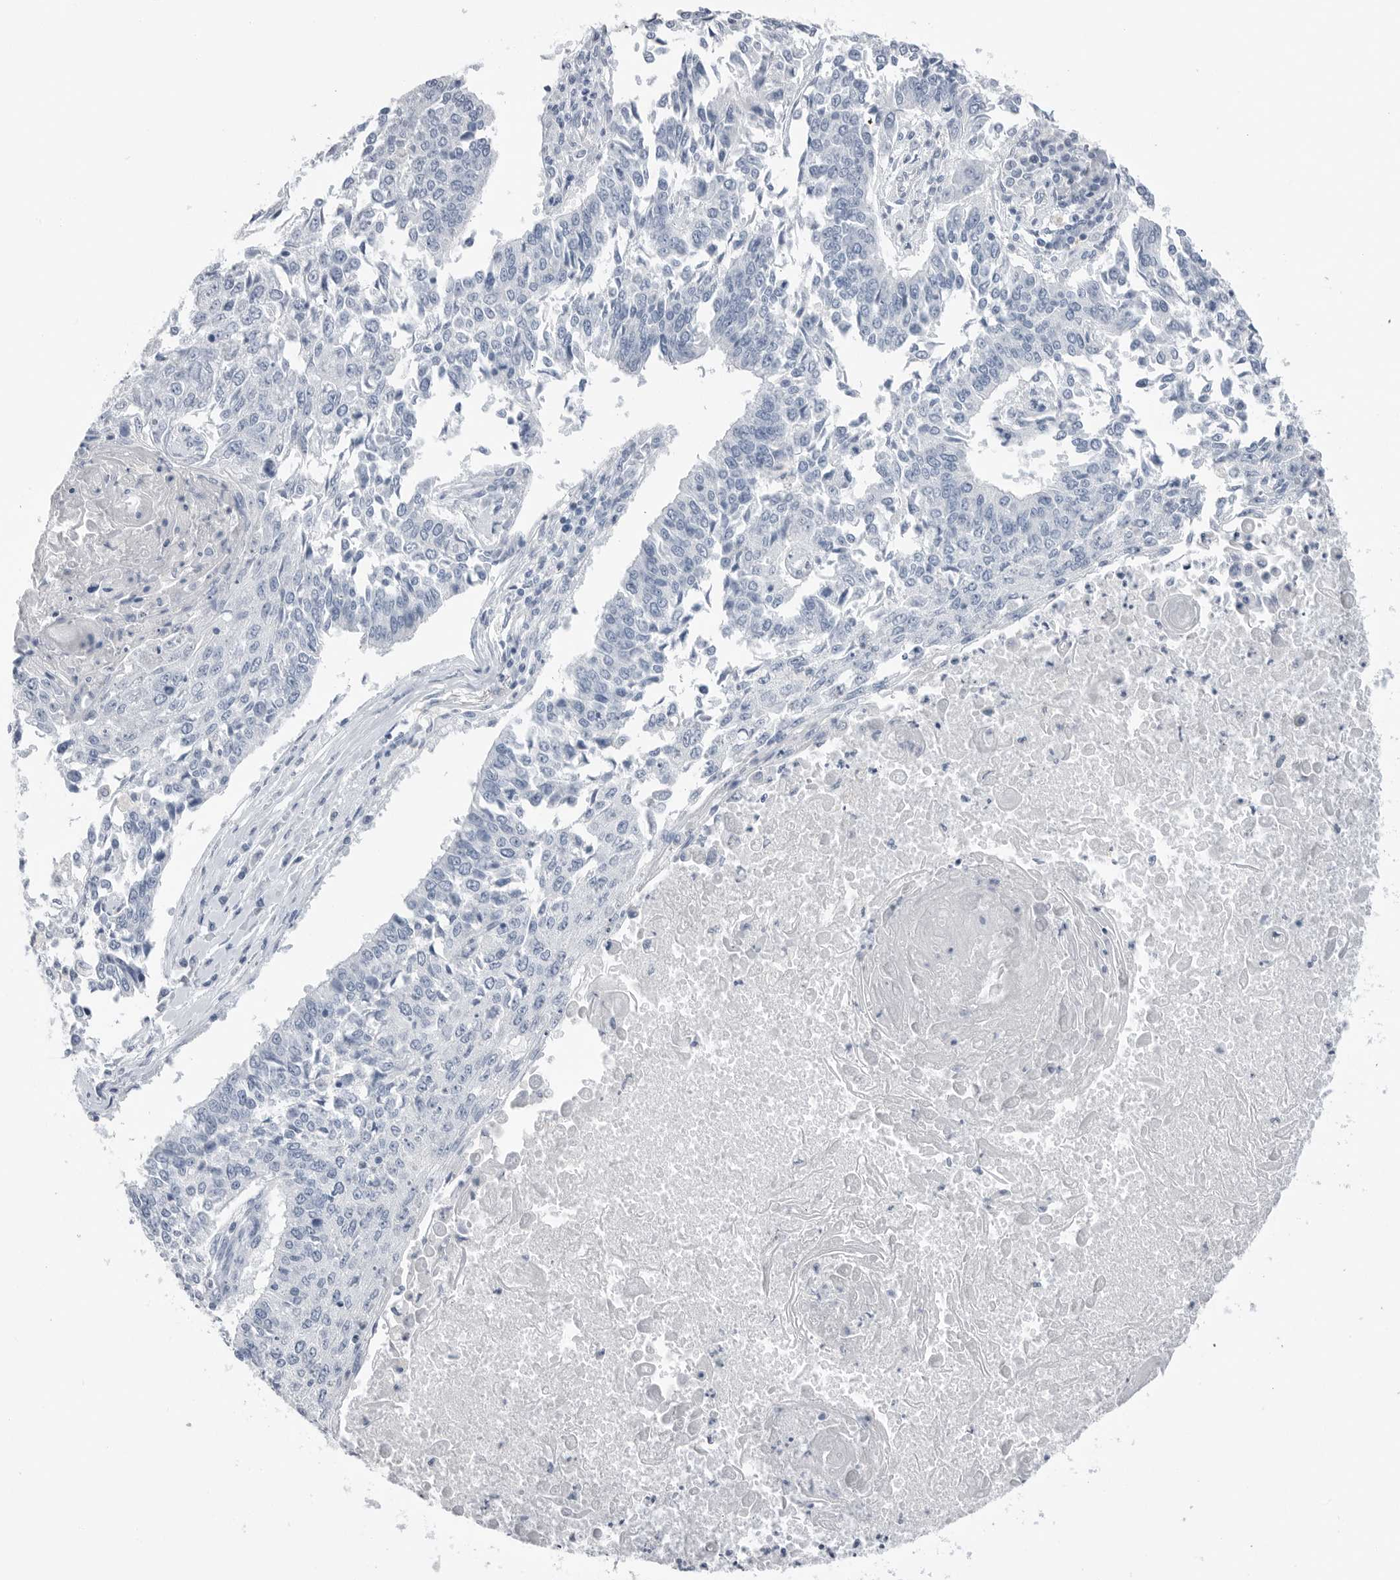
{"staining": {"intensity": "negative", "quantity": "none", "location": "none"}, "tissue": "lung cancer", "cell_type": "Tumor cells", "image_type": "cancer", "snomed": [{"axis": "morphology", "description": "Normal tissue, NOS"}, {"axis": "morphology", "description": "Squamous cell carcinoma, NOS"}, {"axis": "topography", "description": "Cartilage tissue"}, {"axis": "topography", "description": "Bronchus"}, {"axis": "topography", "description": "Lung"}, {"axis": "topography", "description": "Peripheral nerve tissue"}], "caption": "A high-resolution micrograph shows immunohistochemistry (IHC) staining of lung cancer (squamous cell carcinoma), which shows no significant staining in tumor cells. The staining was performed using DAB to visualize the protein expression in brown, while the nuclei were stained in blue with hematoxylin (Magnification: 20x).", "gene": "ABHD12", "patient": {"sex": "female", "age": 49}}